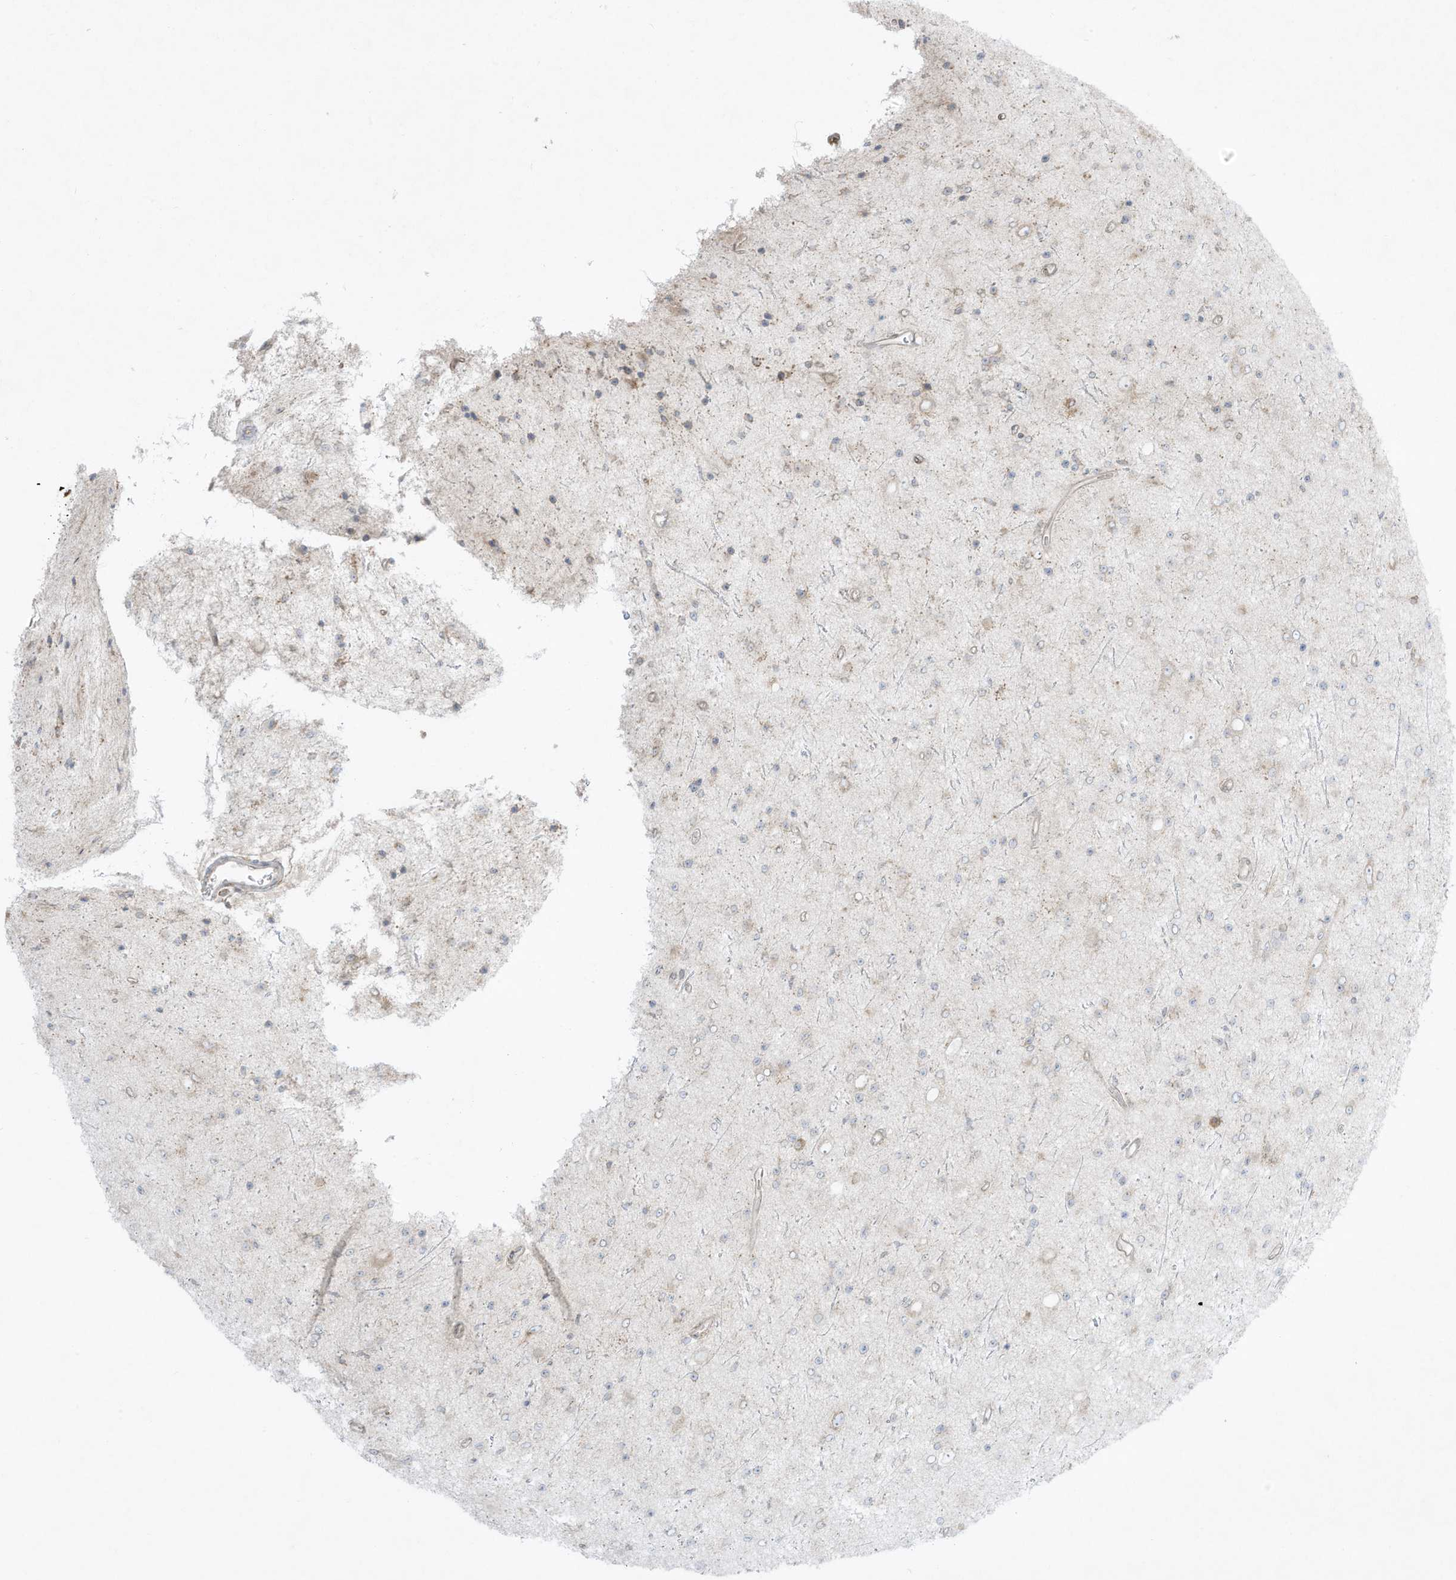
{"staining": {"intensity": "negative", "quantity": "none", "location": "none"}, "tissue": "glioma", "cell_type": "Tumor cells", "image_type": "cancer", "snomed": [{"axis": "morphology", "description": "Glioma, malignant, Low grade"}, {"axis": "topography", "description": "Cerebral cortex"}], "caption": "Tumor cells show no significant protein expression in glioma.", "gene": "PTK6", "patient": {"sex": "female", "age": 39}}